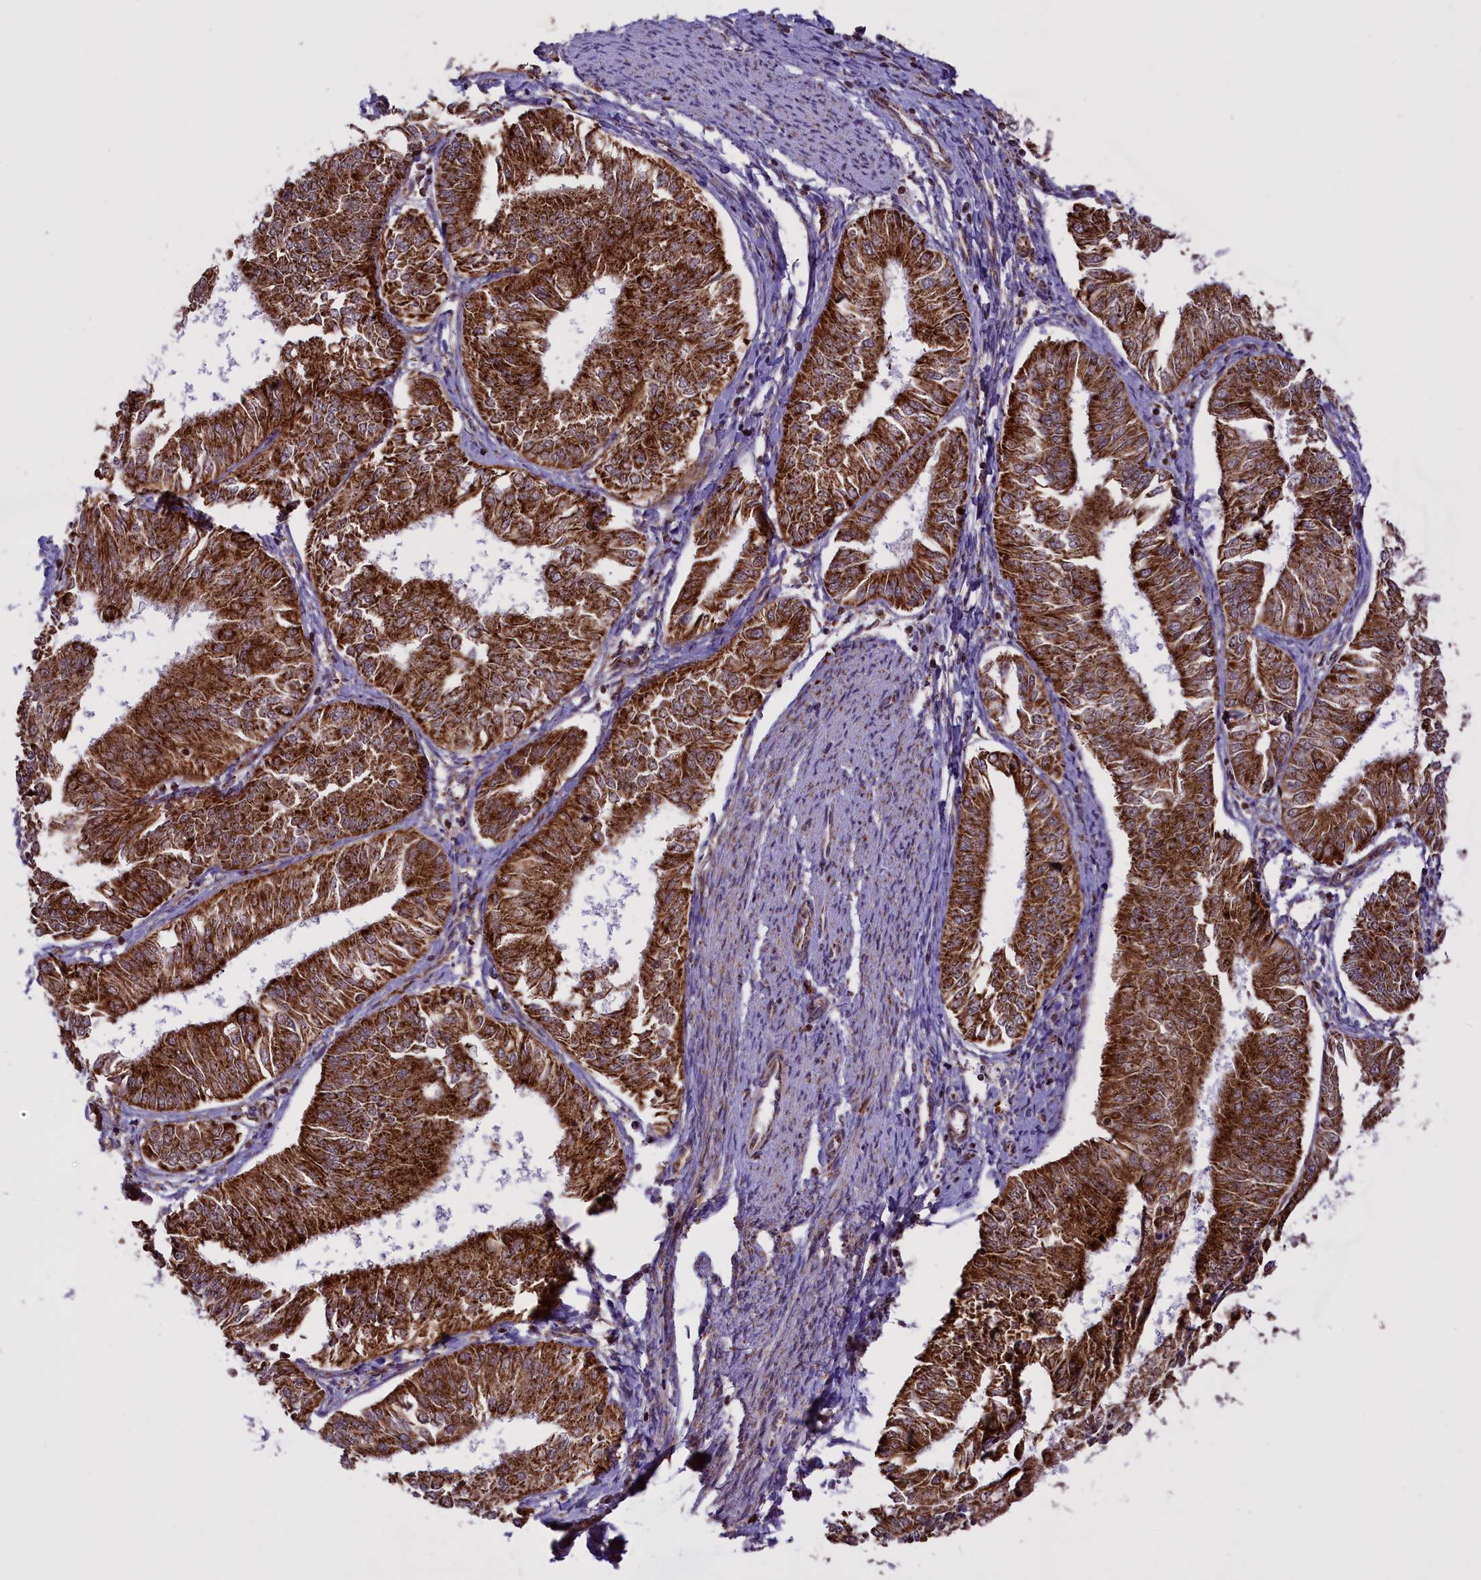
{"staining": {"intensity": "strong", "quantity": ">75%", "location": "cytoplasmic/membranous"}, "tissue": "endometrial cancer", "cell_type": "Tumor cells", "image_type": "cancer", "snomed": [{"axis": "morphology", "description": "Adenocarcinoma, NOS"}, {"axis": "topography", "description": "Endometrium"}], "caption": "A histopathology image of endometrial cancer stained for a protein displays strong cytoplasmic/membranous brown staining in tumor cells. (Stains: DAB (3,3'-diaminobenzidine) in brown, nuclei in blue, Microscopy: brightfield microscopy at high magnification).", "gene": "NDUFS5", "patient": {"sex": "female", "age": 58}}